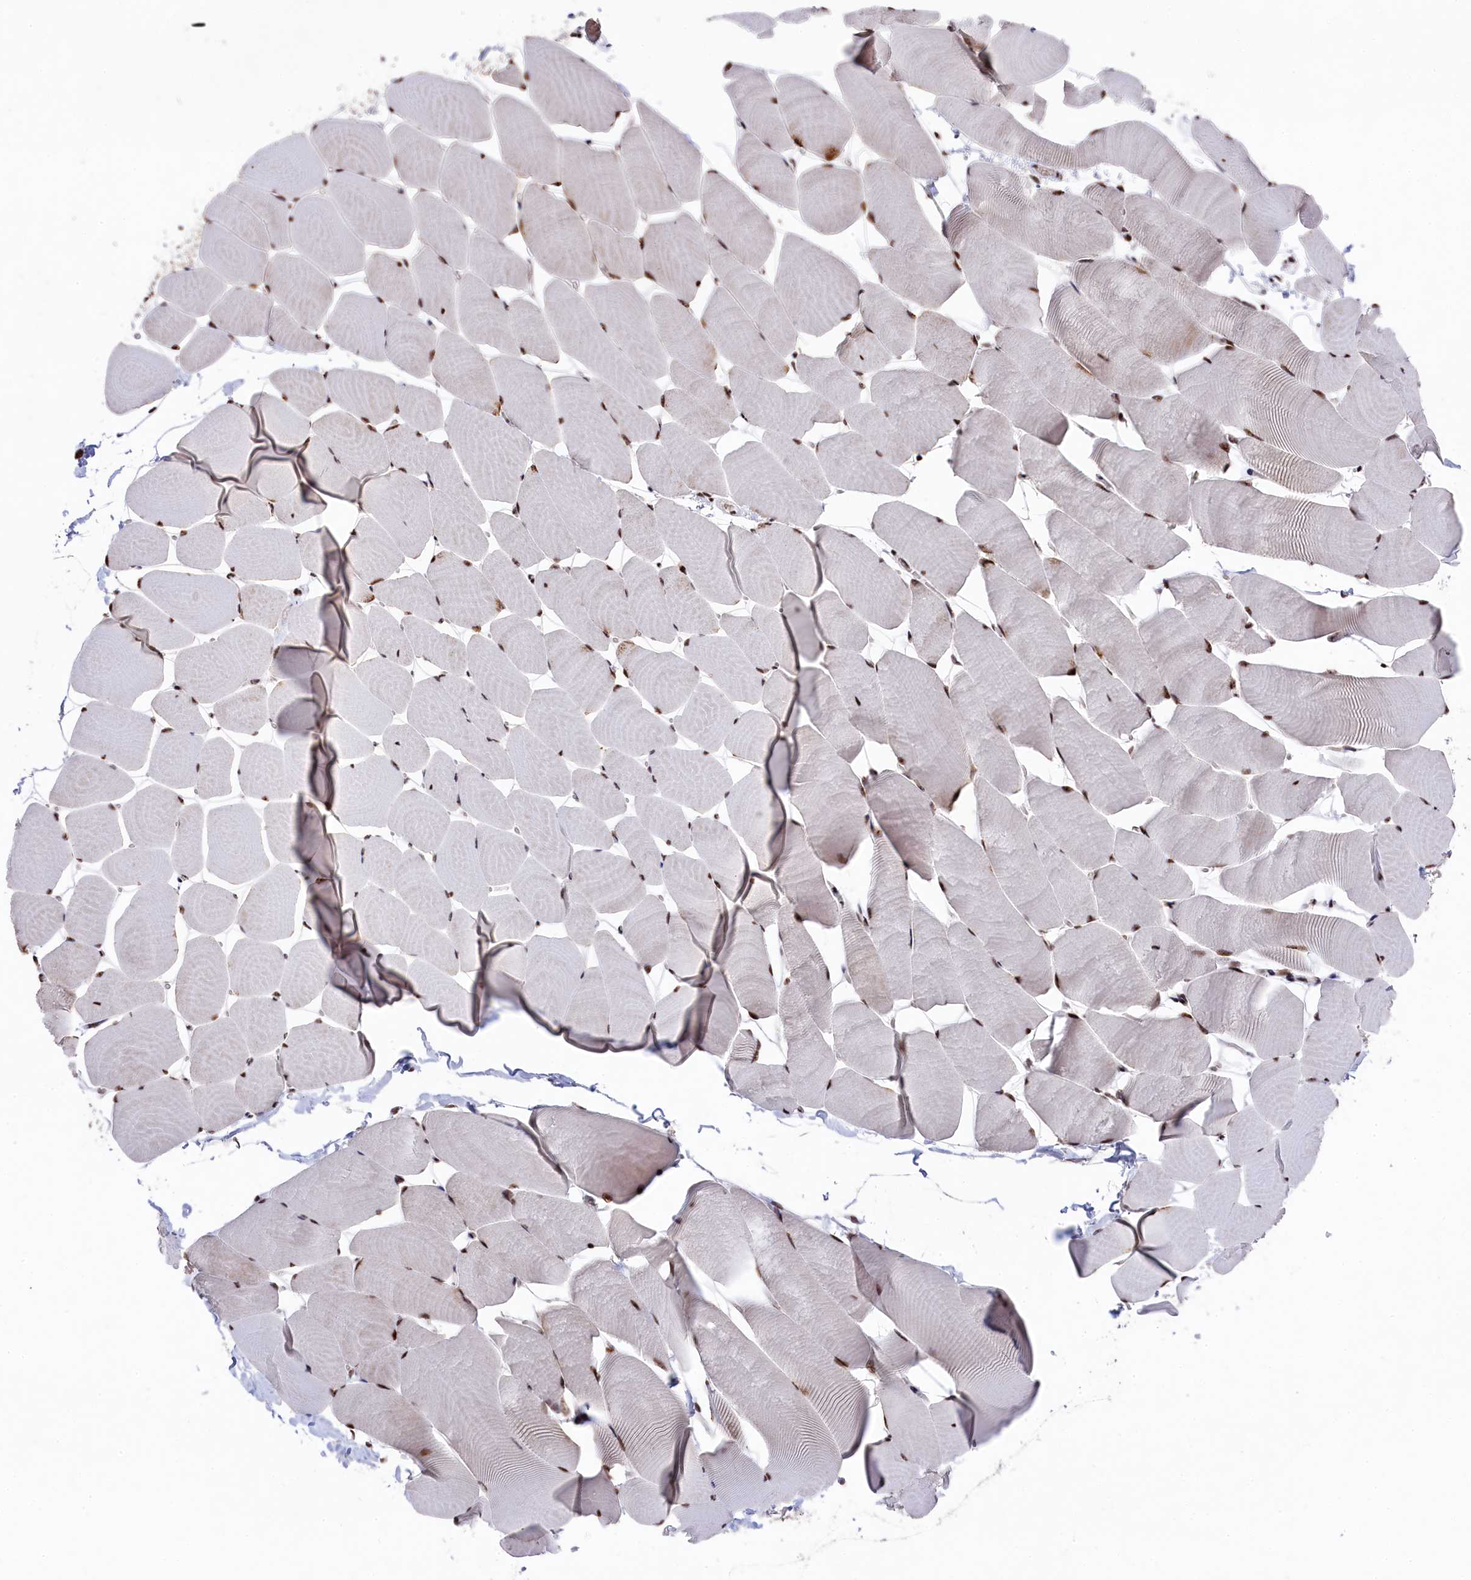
{"staining": {"intensity": "strong", "quantity": "25%-75%", "location": "cytoplasmic/membranous,nuclear"}, "tissue": "skeletal muscle", "cell_type": "Myocytes", "image_type": "normal", "snomed": [{"axis": "morphology", "description": "Normal tissue, NOS"}, {"axis": "topography", "description": "Skeletal muscle"}], "caption": "A photomicrograph of human skeletal muscle stained for a protein exhibits strong cytoplasmic/membranous,nuclear brown staining in myocytes. (brown staining indicates protein expression, while blue staining denotes nuclei).", "gene": "PRPF31", "patient": {"sex": "male", "age": 25}}